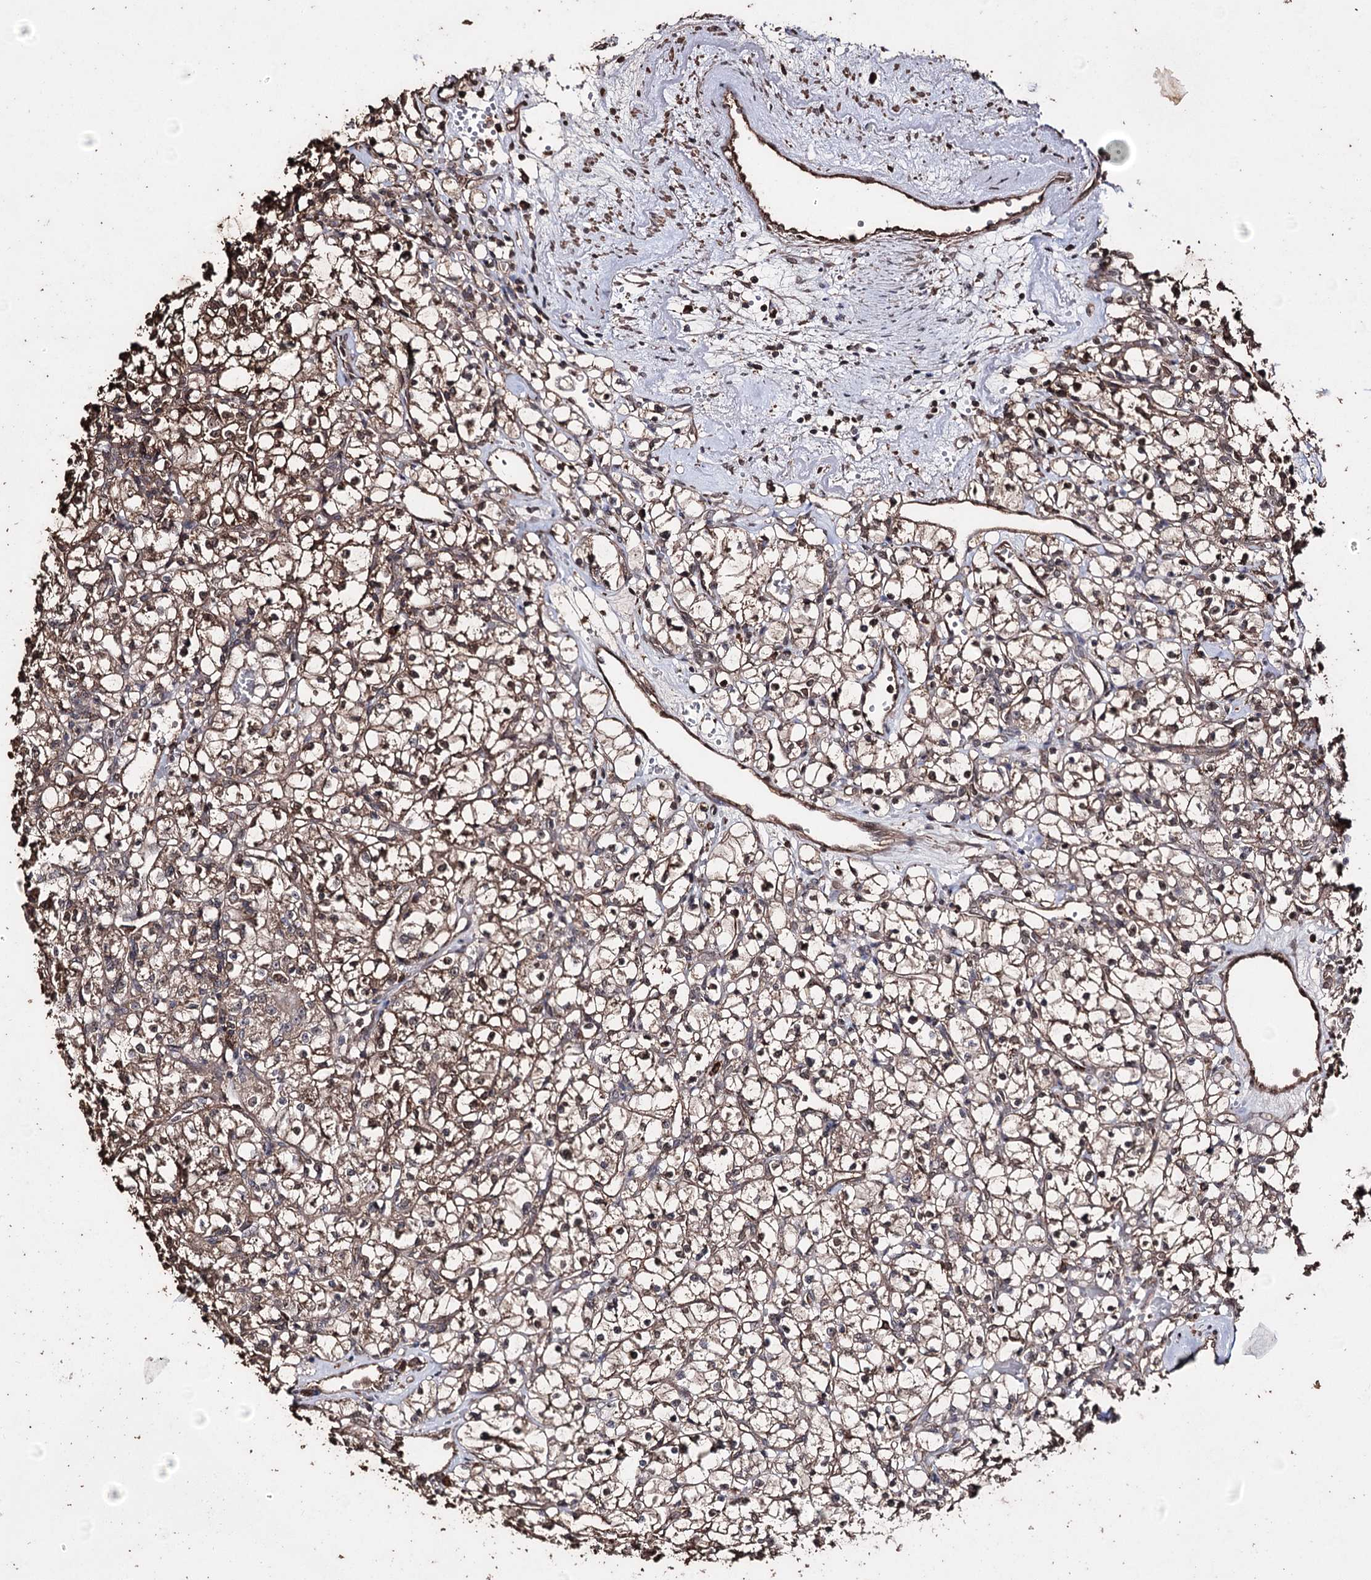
{"staining": {"intensity": "moderate", "quantity": "25%-75%", "location": "cytoplasmic/membranous"}, "tissue": "renal cancer", "cell_type": "Tumor cells", "image_type": "cancer", "snomed": [{"axis": "morphology", "description": "Adenocarcinoma, NOS"}, {"axis": "topography", "description": "Kidney"}], "caption": "Tumor cells reveal medium levels of moderate cytoplasmic/membranous expression in approximately 25%-75% of cells in renal adenocarcinoma.", "gene": "ZNF662", "patient": {"sex": "female", "age": 59}}